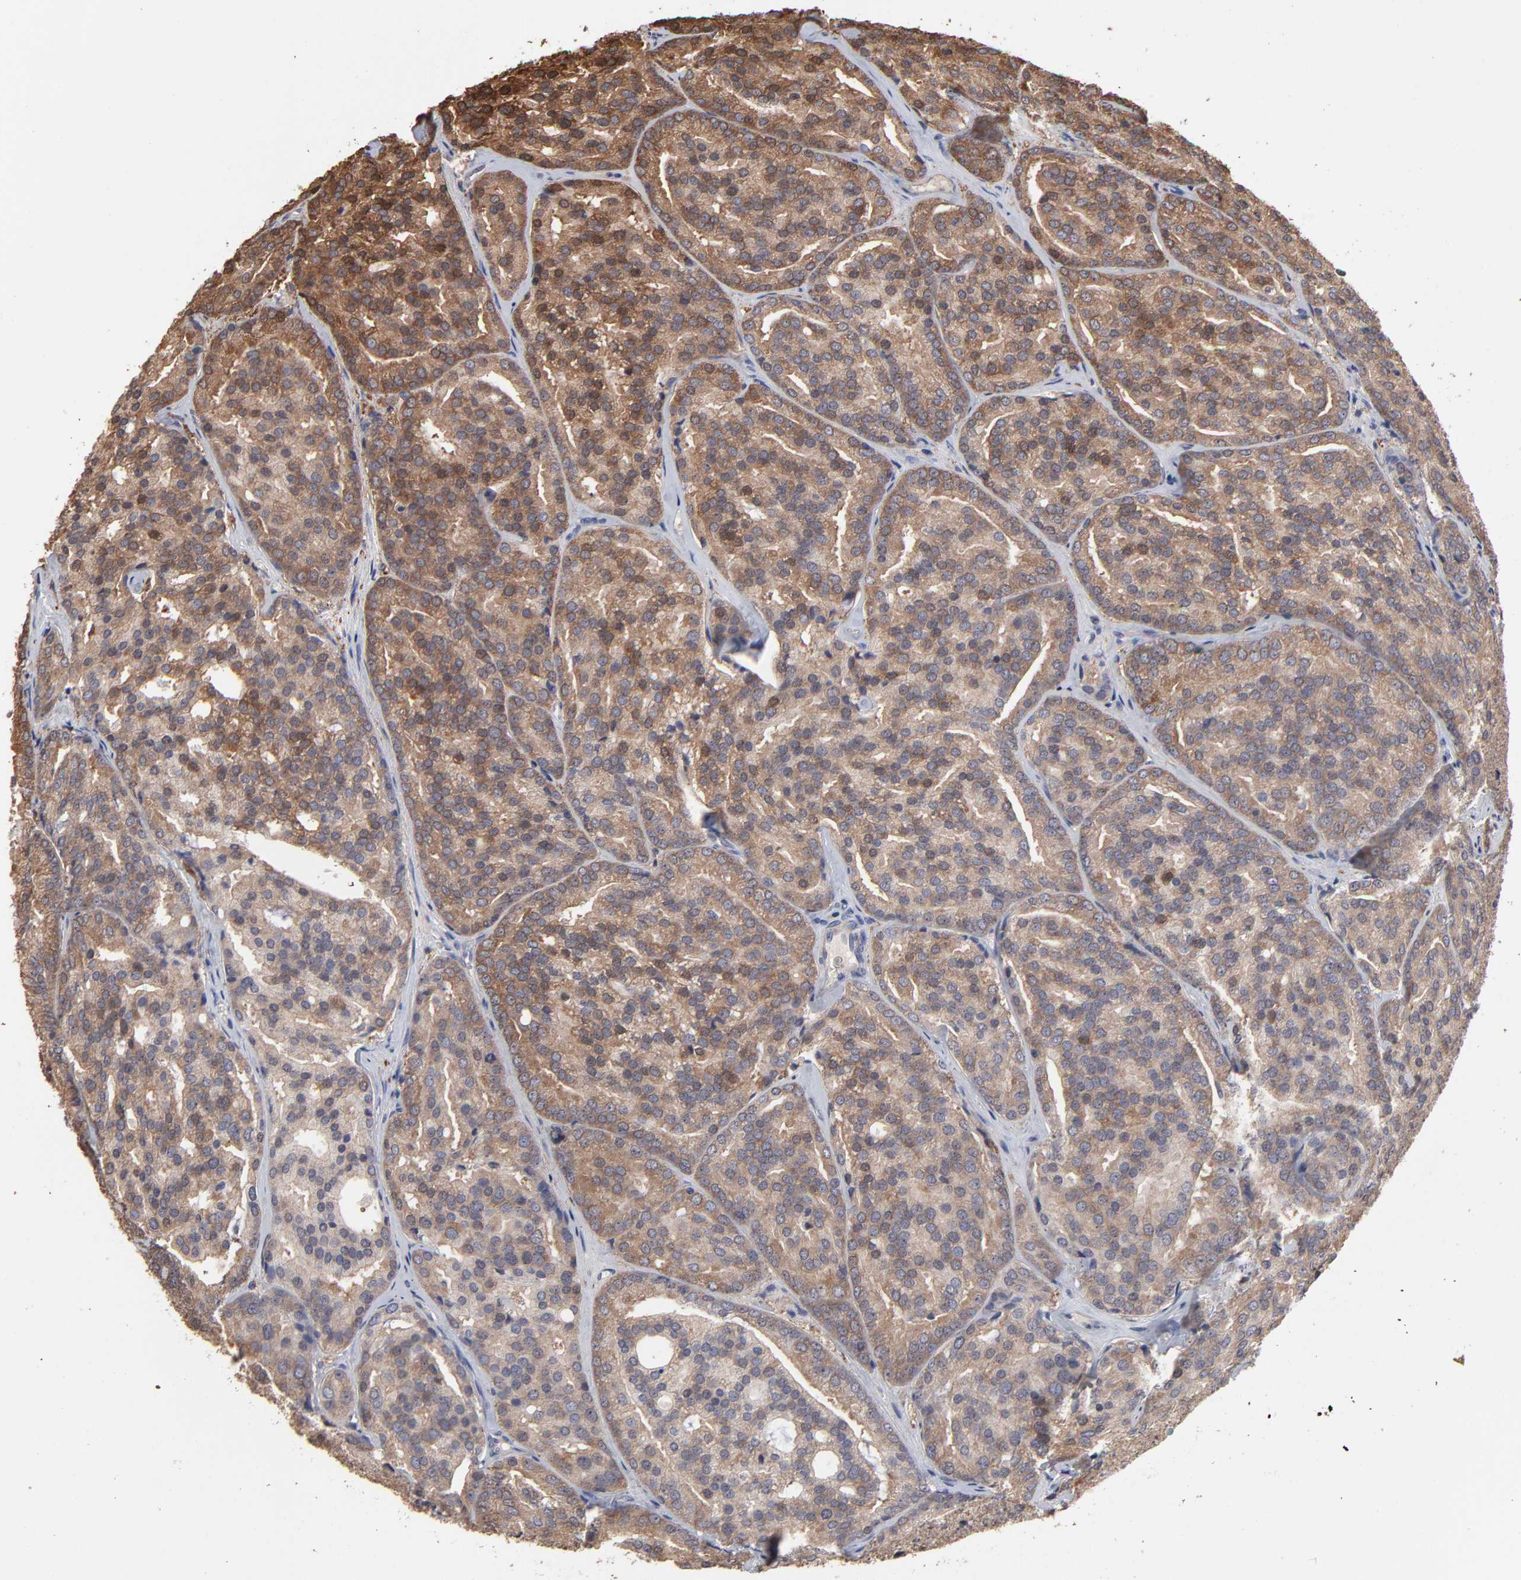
{"staining": {"intensity": "moderate", "quantity": ">75%", "location": "cytoplasmic/membranous,nuclear"}, "tissue": "prostate cancer", "cell_type": "Tumor cells", "image_type": "cancer", "snomed": [{"axis": "morphology", "description": "Adenocarcinoma, High grade"}, {"axis": "topography", "description": "Prostate"}], "caption": "Human prostate high-grade adenocarcinoma stained with a protein marker demonstrates moderate staining in tumor cells.", "gene": "TANGO2", "patient": {"sex": "male", "age": 64}}